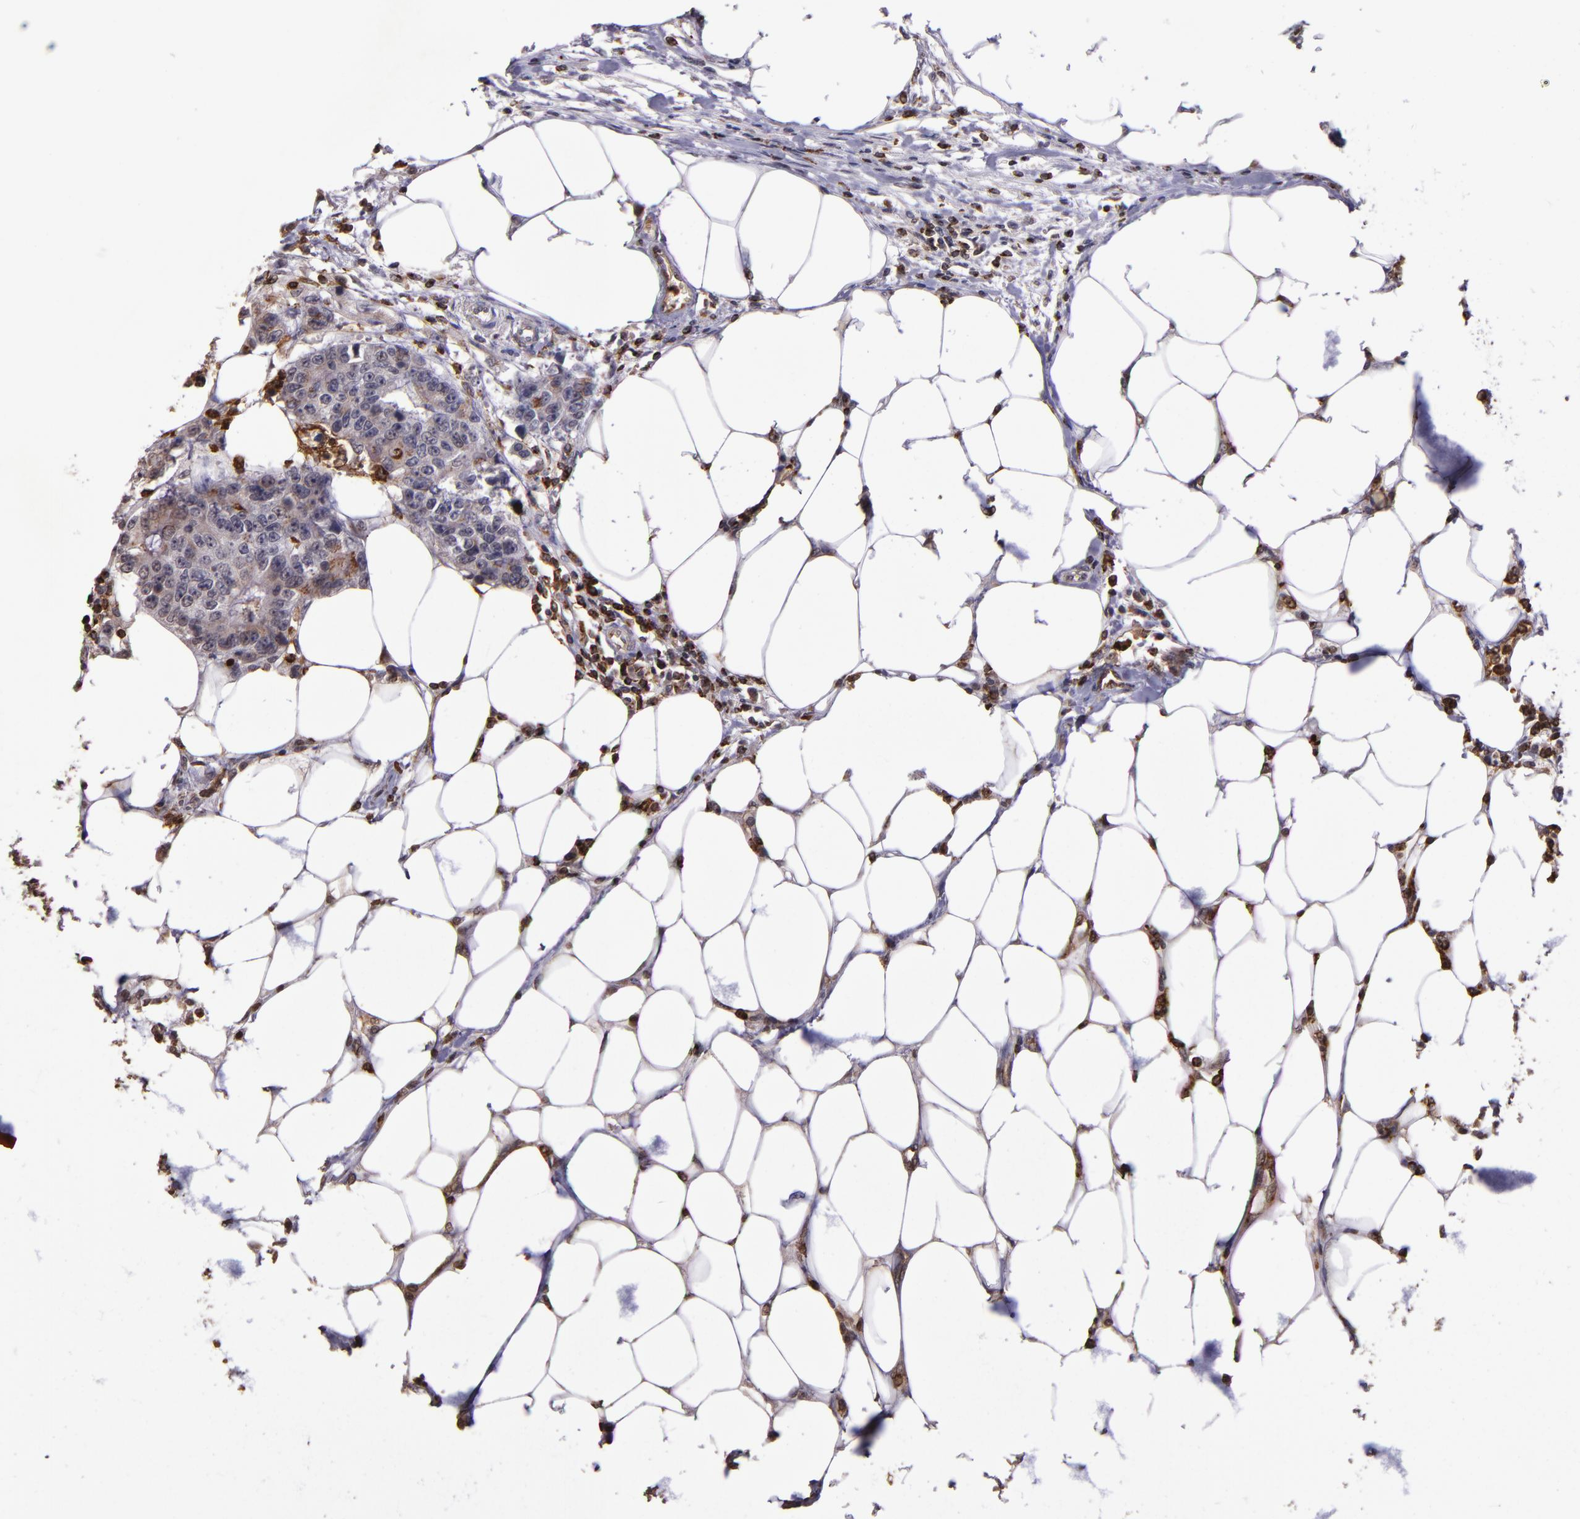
{"staining": {"intensity": "weak", "quantity": "<25%", "location": "cytoplasmic/membranous"}, "tissue": "colorectal cancer", "cell_type": "Tumor cells", "image_type": "cancer", "snomed": [{"axis": "morphology", "description": "Adenocarcinoma, NOS"}, {"axis": "topography", "description": "Colon"}], "caption": "Immunohistochemical staining of colorectal cancer displays no significant positivity in tumor cells.", "gene": "SLC2A3", "patient": {"sex": "female", "age": 86}}